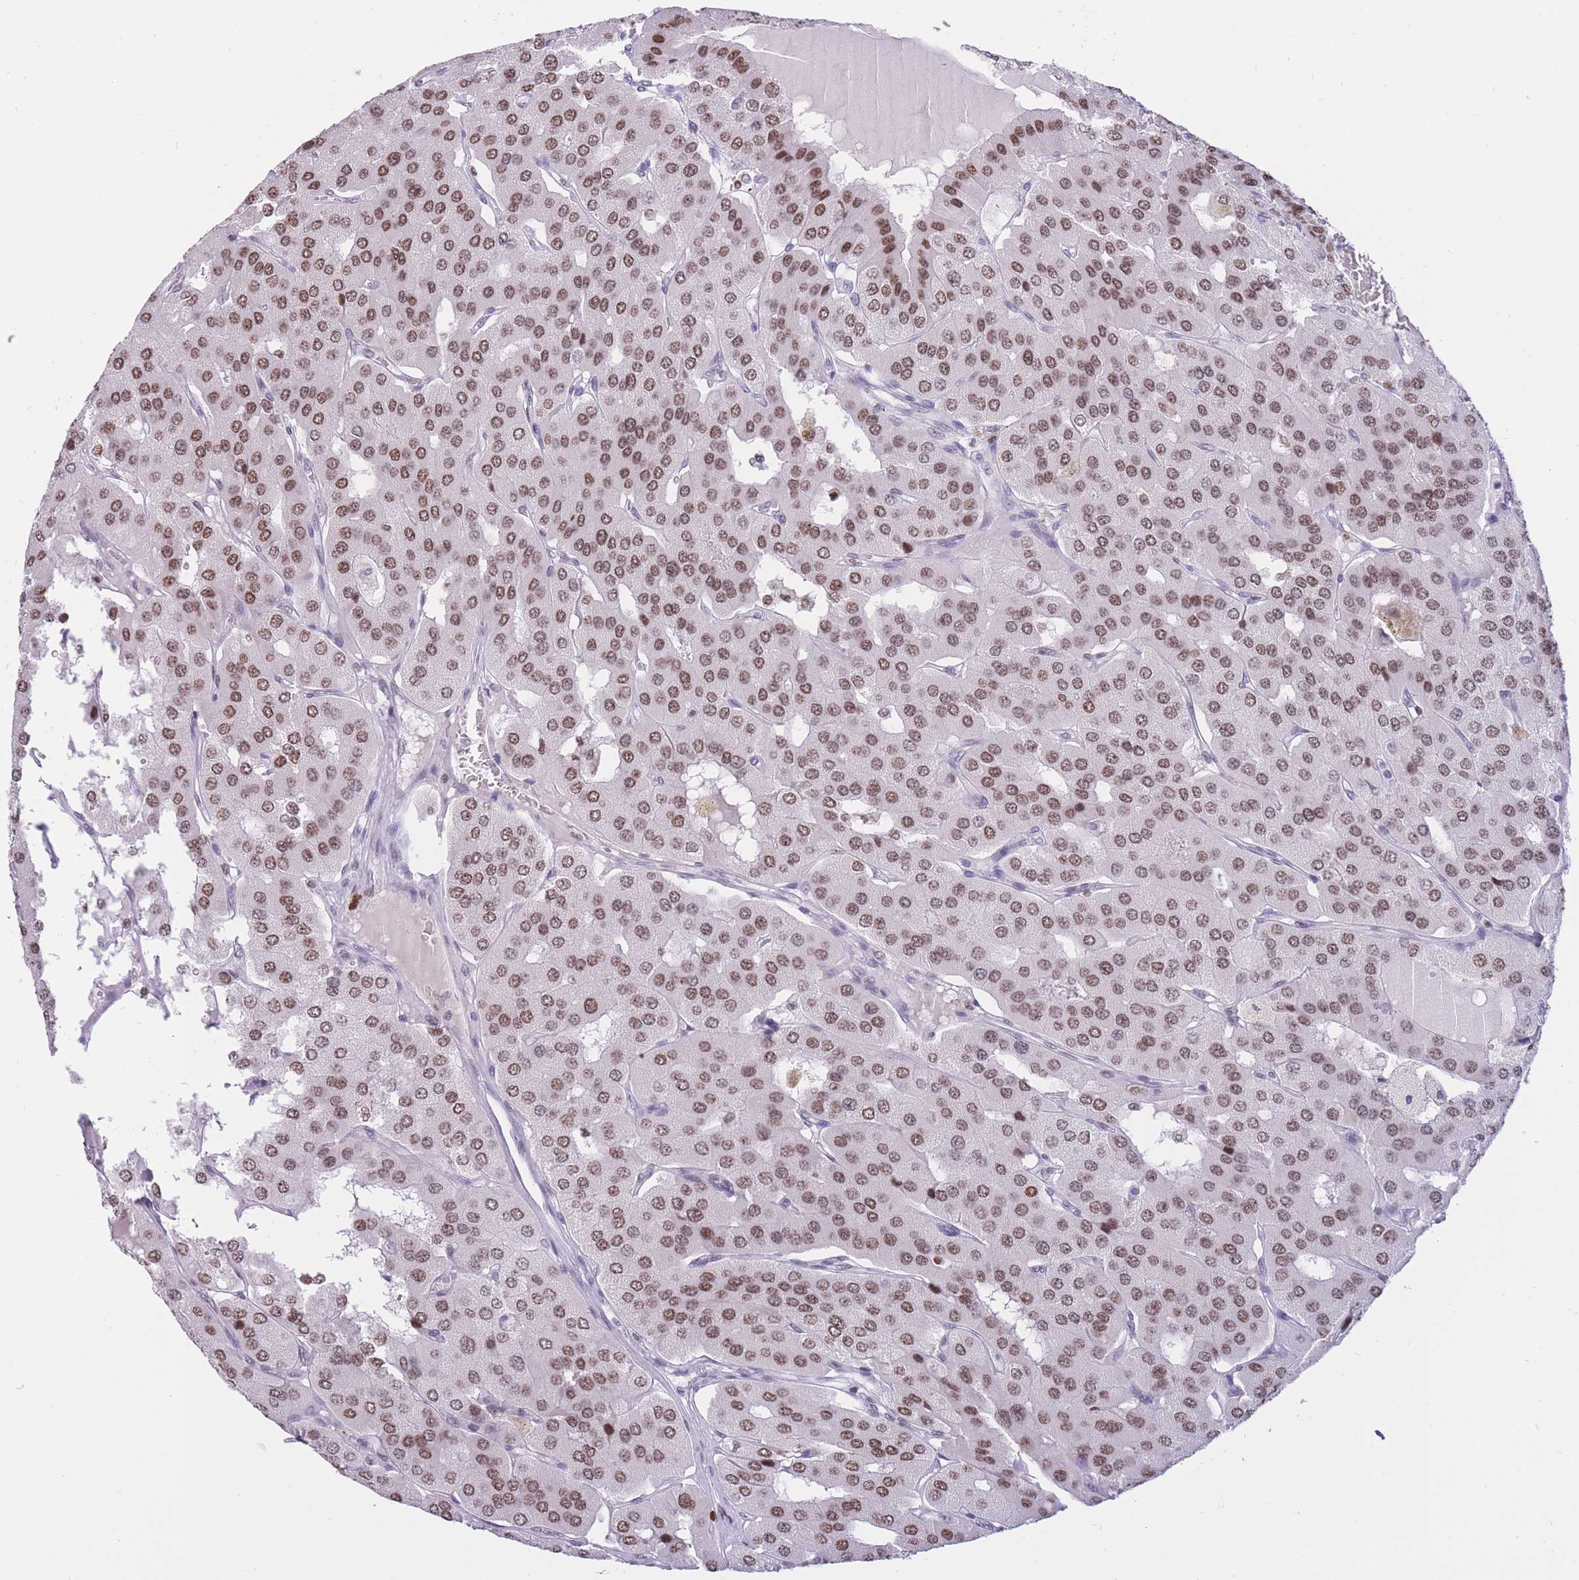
{"staining": {"intensity": "moderate", "quantity": ">75%", "location": "nuclear"}, "tissue": "parathyroid gland", "cell_type": "Glandular cells", "image_type": "normal", "snomed": [{"axis": "morphology", "description": "Normal tissue, NOS"}, {"axis": "morphology", "description": "Adenoma, NOS"}, {"axis": "topography", "description": "Parathyroid gland"}], "caption": "Glandular cells reveal medium levels of moderate nuclear expression in approximately >75% of cells in benign parathyroid gland. The protein is shown in brown color, while the nuclei are stained blue.", "gene": "HMGN1", "patient": {"sex": "female", "age": 86}}